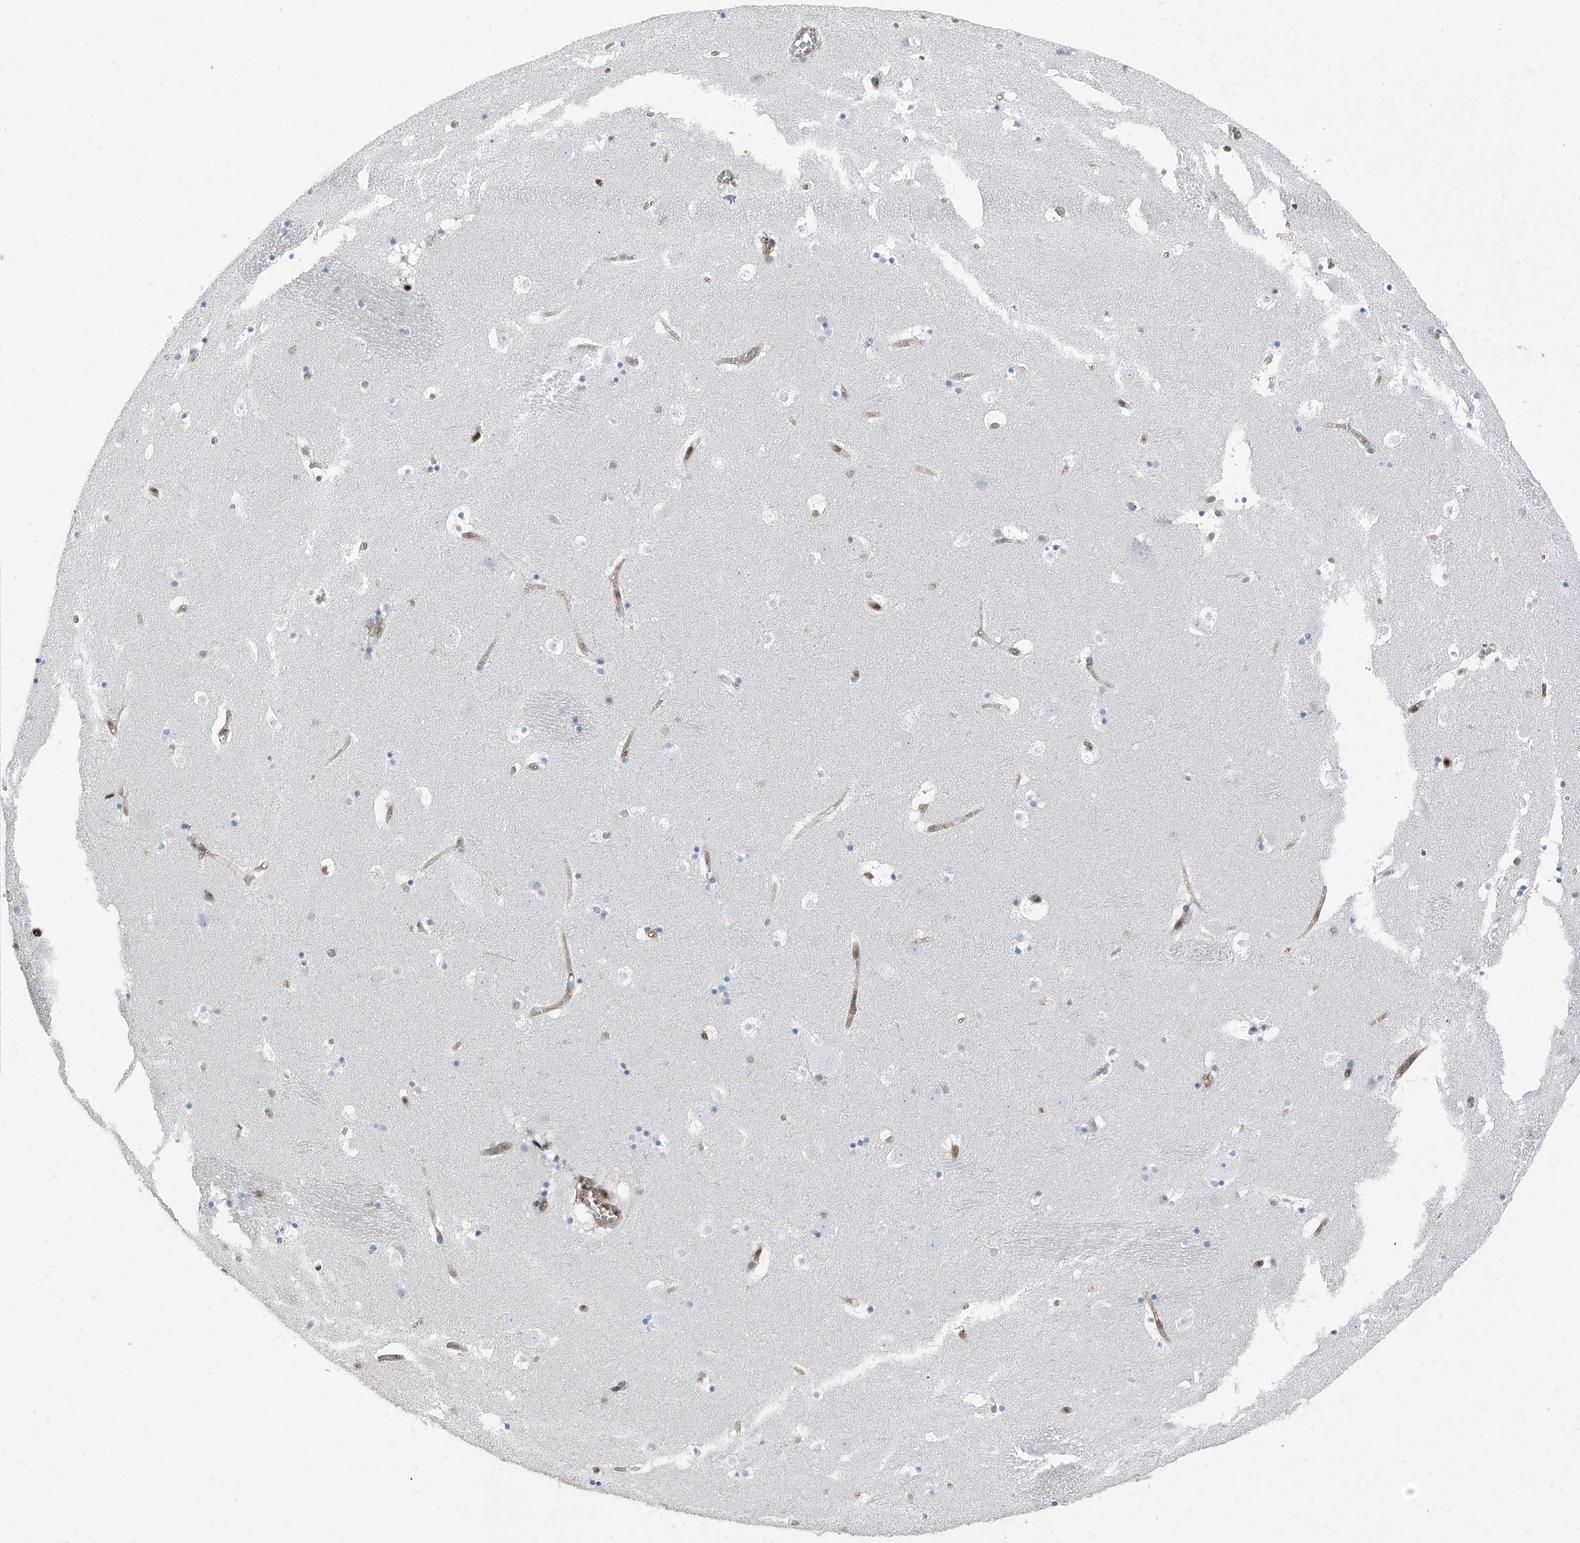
{"staining": {"intensity": "negative", "quantity": "none", "location": "none"}, "tissue": "caudate", "cell_type": "Glial cells", "image_type": "normal", "snomed": [{"axis": "morphology", "description": "Normal tissue, NOS"}, {"axis": "topography", "description": "Lateral ventricle wall"}], "caption": "Immunohistochemistry (IHC) of benign human caudate reveals no positivity in glial cells. (DAB (3,3'-diaminobenzidine) immunohistochemistry (IHC) with hematoxylin counter stain).", "gene": "PSMB10", "patient": {"sex": "male", "age": 45}}